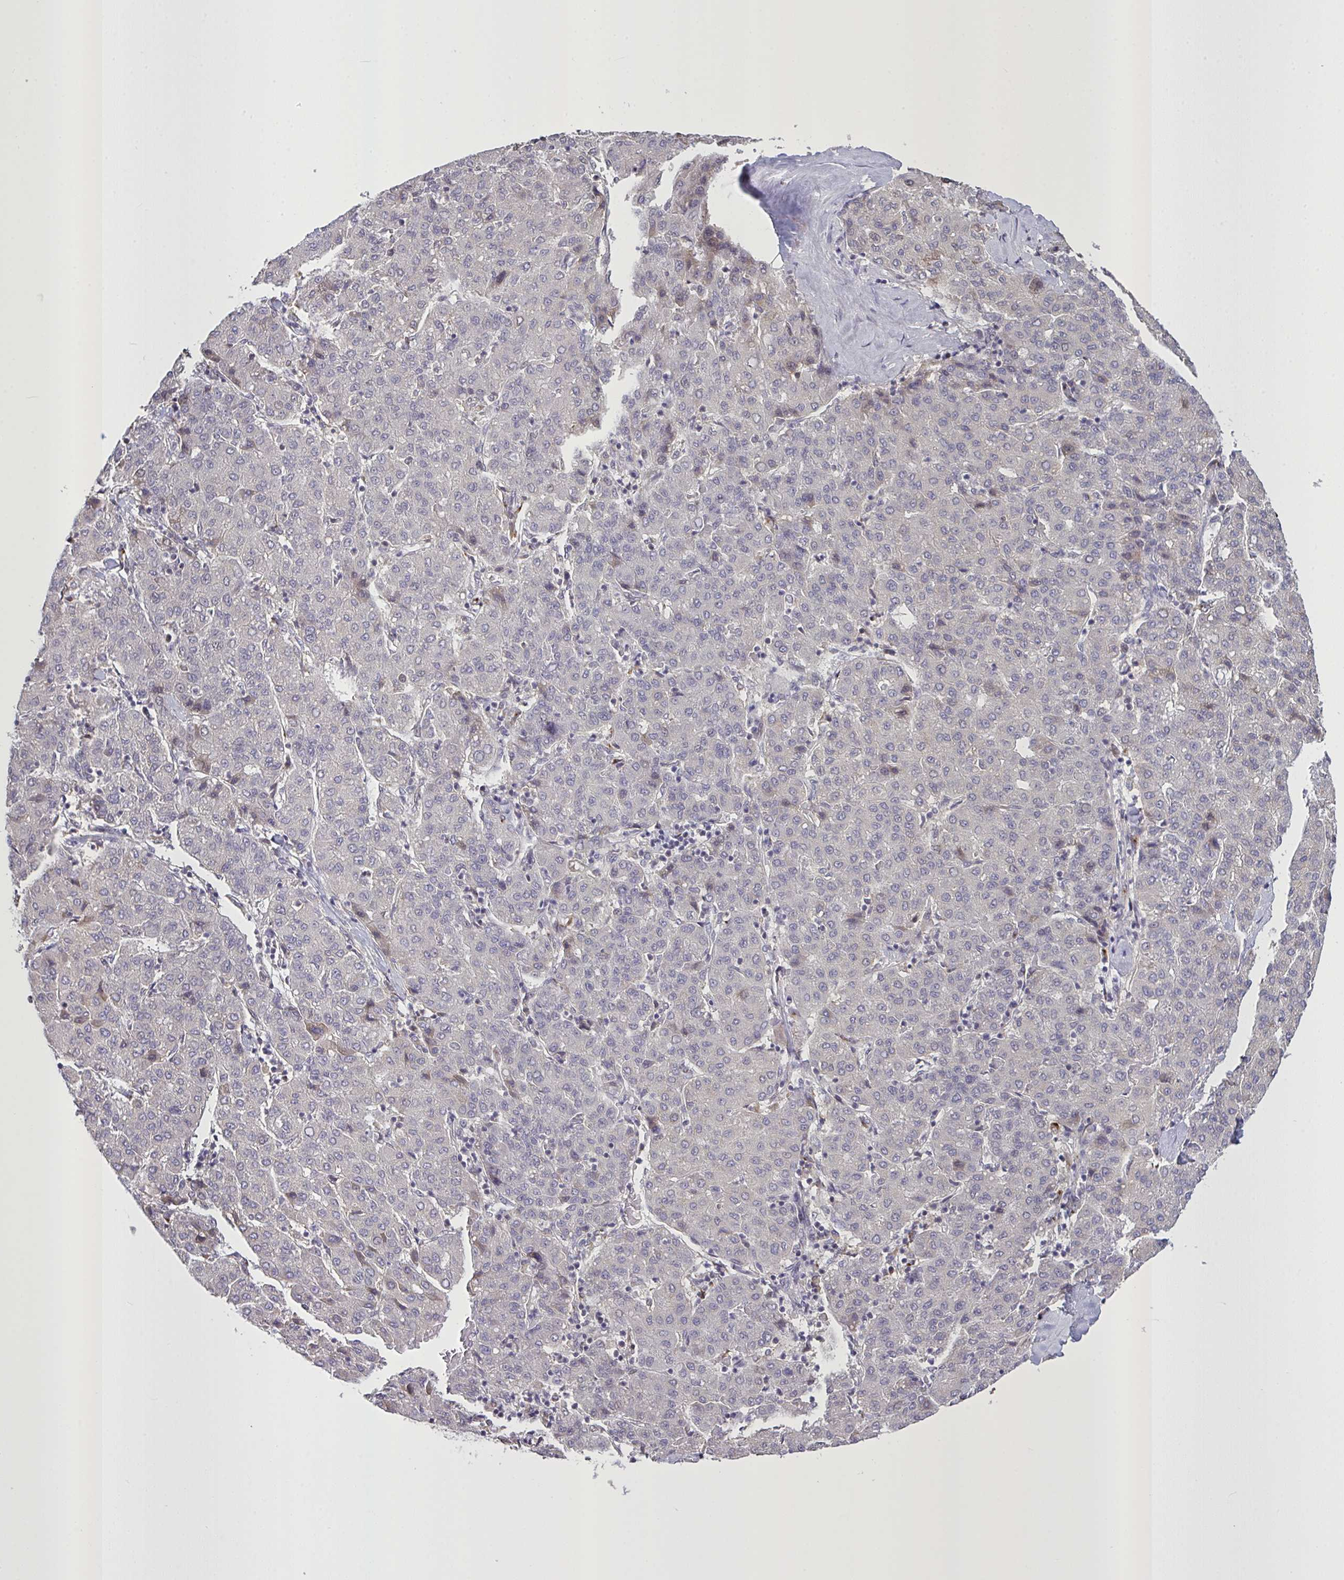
{"staining": {"intensity": "negative", "quantity": "none", "location": "none"}, "tissue": "liver cancer", "cell_type": "Tumor cells", "image_type": "cancer", "snomed": [{"axis": "morphology", "description": "Carcinoma, Hepatocellular, NOS"}, {"axis": "topography", "description": "Liver"}], "caption": "An immunohistochemistry (IHC) image of liver hepatocellular carcinoma is shown. There is no staining in tumor cells of liver hepatocellular carcinoma.", "gene": "MRGPRX2", "patient": {"sex": "male", "age": 65}}